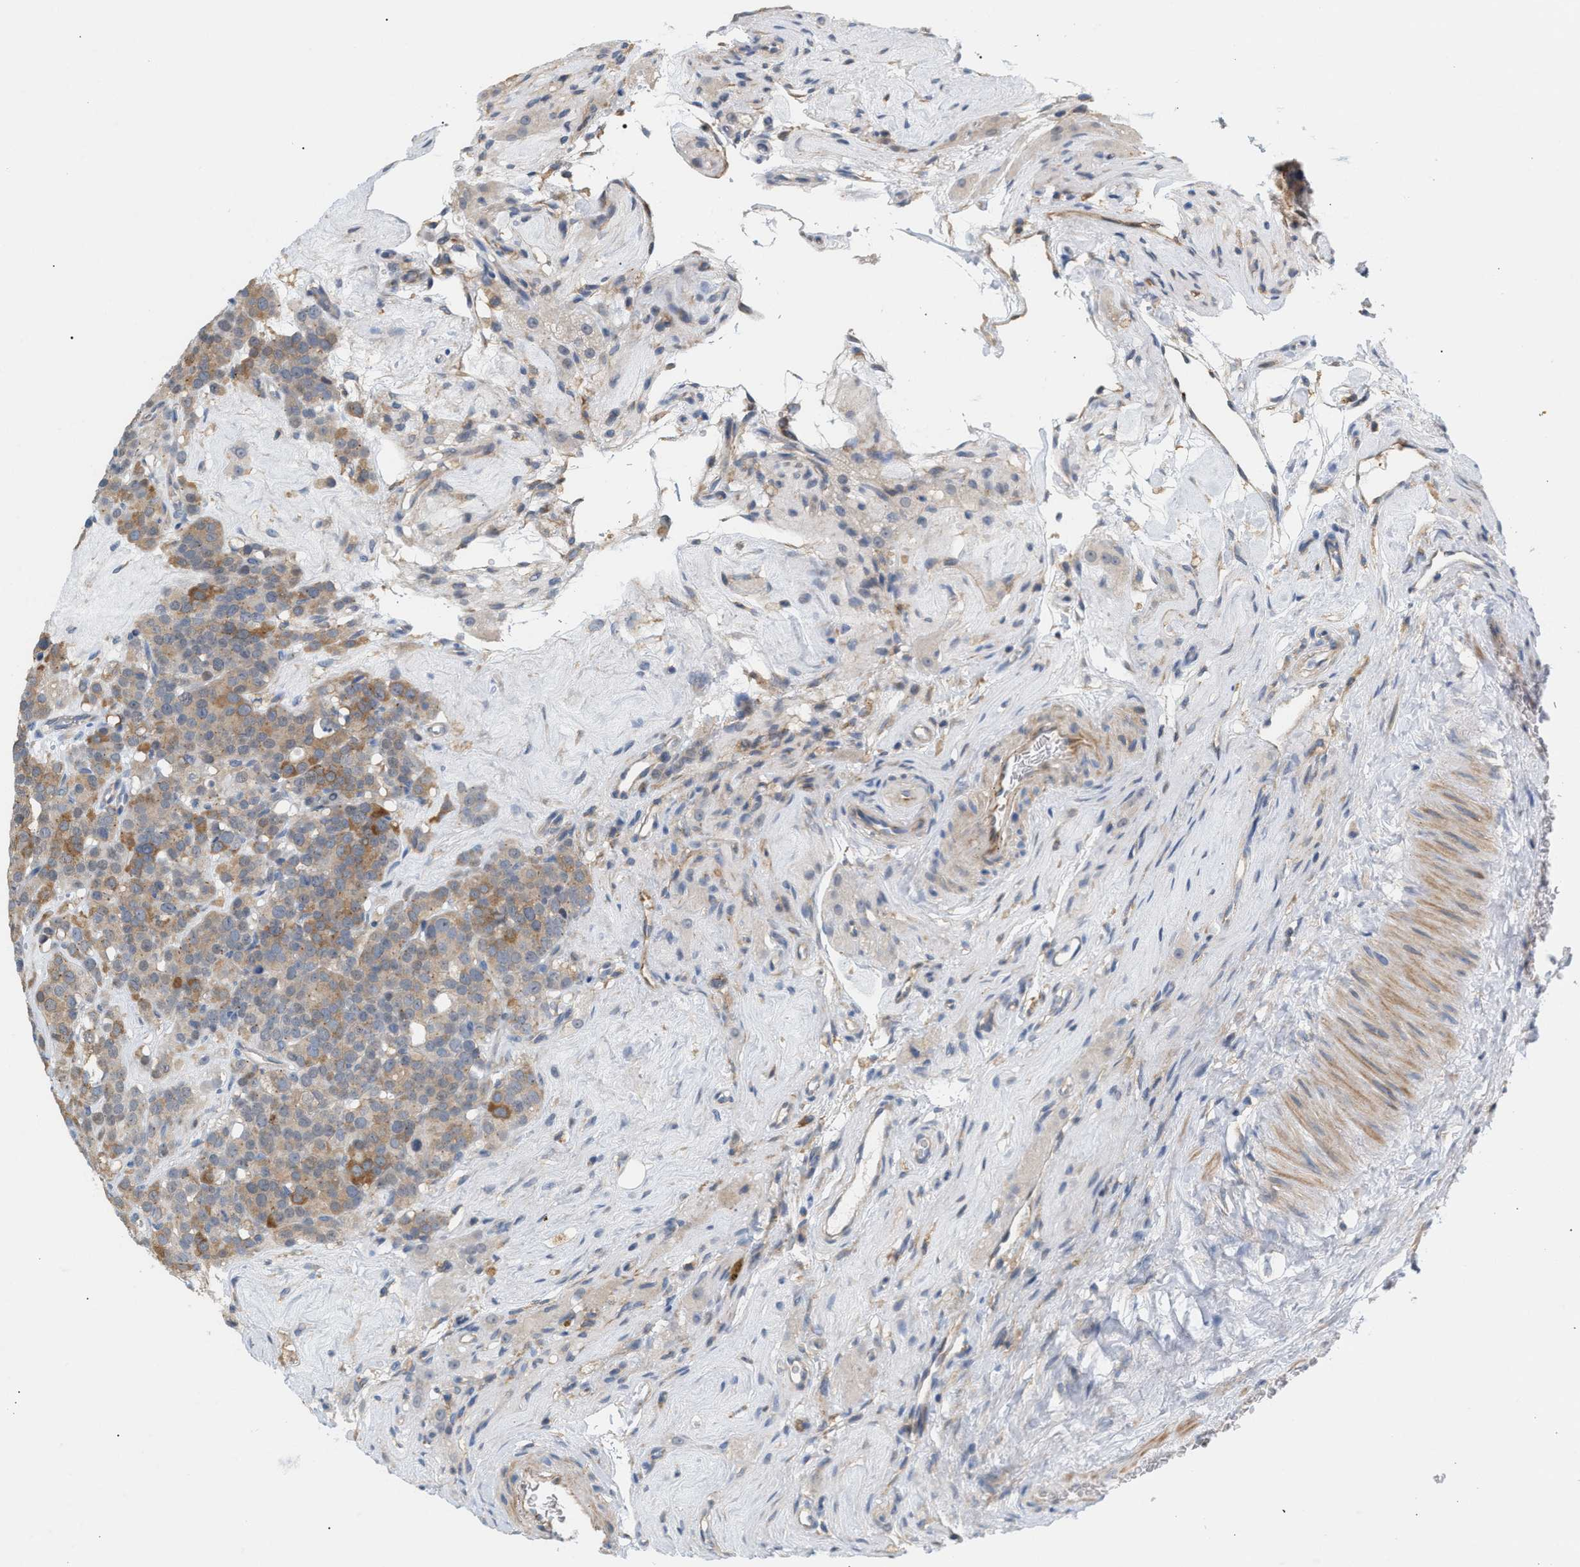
{"staining": {"intensity": "moderate", "quantity": ">75%", "location": "cytoplasmic/membranous"}, "tissue": "testis cancer", "cell_type": "Tumor cells", "image_type": "cancer", "snomed": [{"axis": "morphology", "description": "Seminoma, NOS"}, {"axis": "topography", "description": "Testis"}], "caption": "Protein expression by immunohistochemistry (IHC) shows moderate cytoplasmic/membranous staining in approximately >75% of tumor cells in testis cancer. Ihc stains the protein of interest in brown and the nuclei are stained blue.", "gene": "LRCH1", "patient": {"sex": "male", "age": 71}}